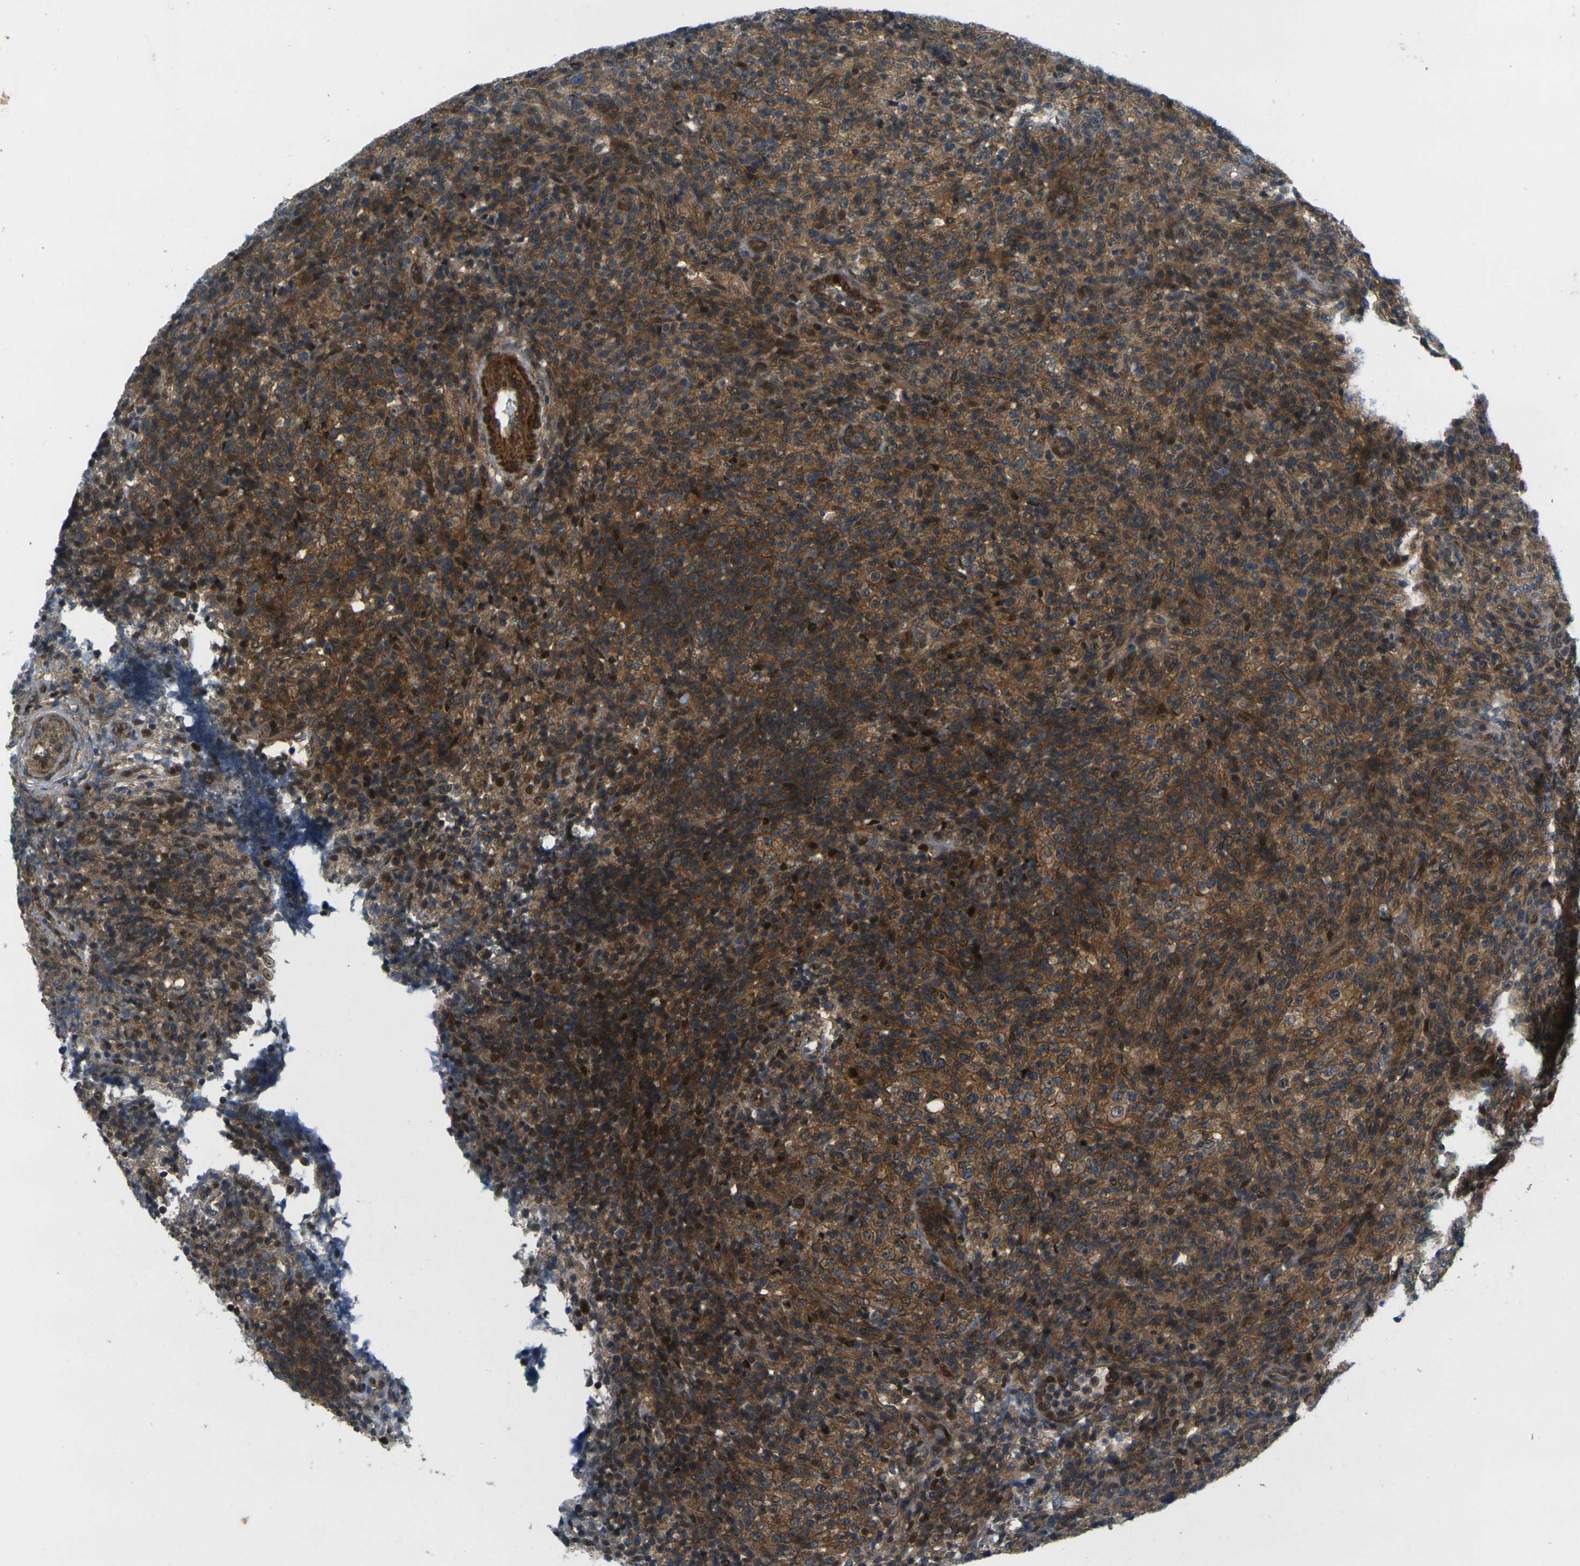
{"staining": {"intensity": "strong", "quantity": ">75%", "location": "cytoplasmic/membranous"}, "tissue": "lymphoma", "cell_type": "Tumor cells", "image_type": "cancer", "snomed": [{"axis": "morphology", "description": "Malignant lymphoma, non-Hodgkin's type, High grade"}, {"axis": "topography", "description": "Lymph node"}], "caption": "Human high-grade malignant lymphoma, non-Hodgkin's type stained for a protein (brown) exhibits strong cytoplasmic/membranous positive positivity in approximately >75% of tumor cells.", "gene": "KCTD10", "patient": {"sex": "female", "age": 76}}